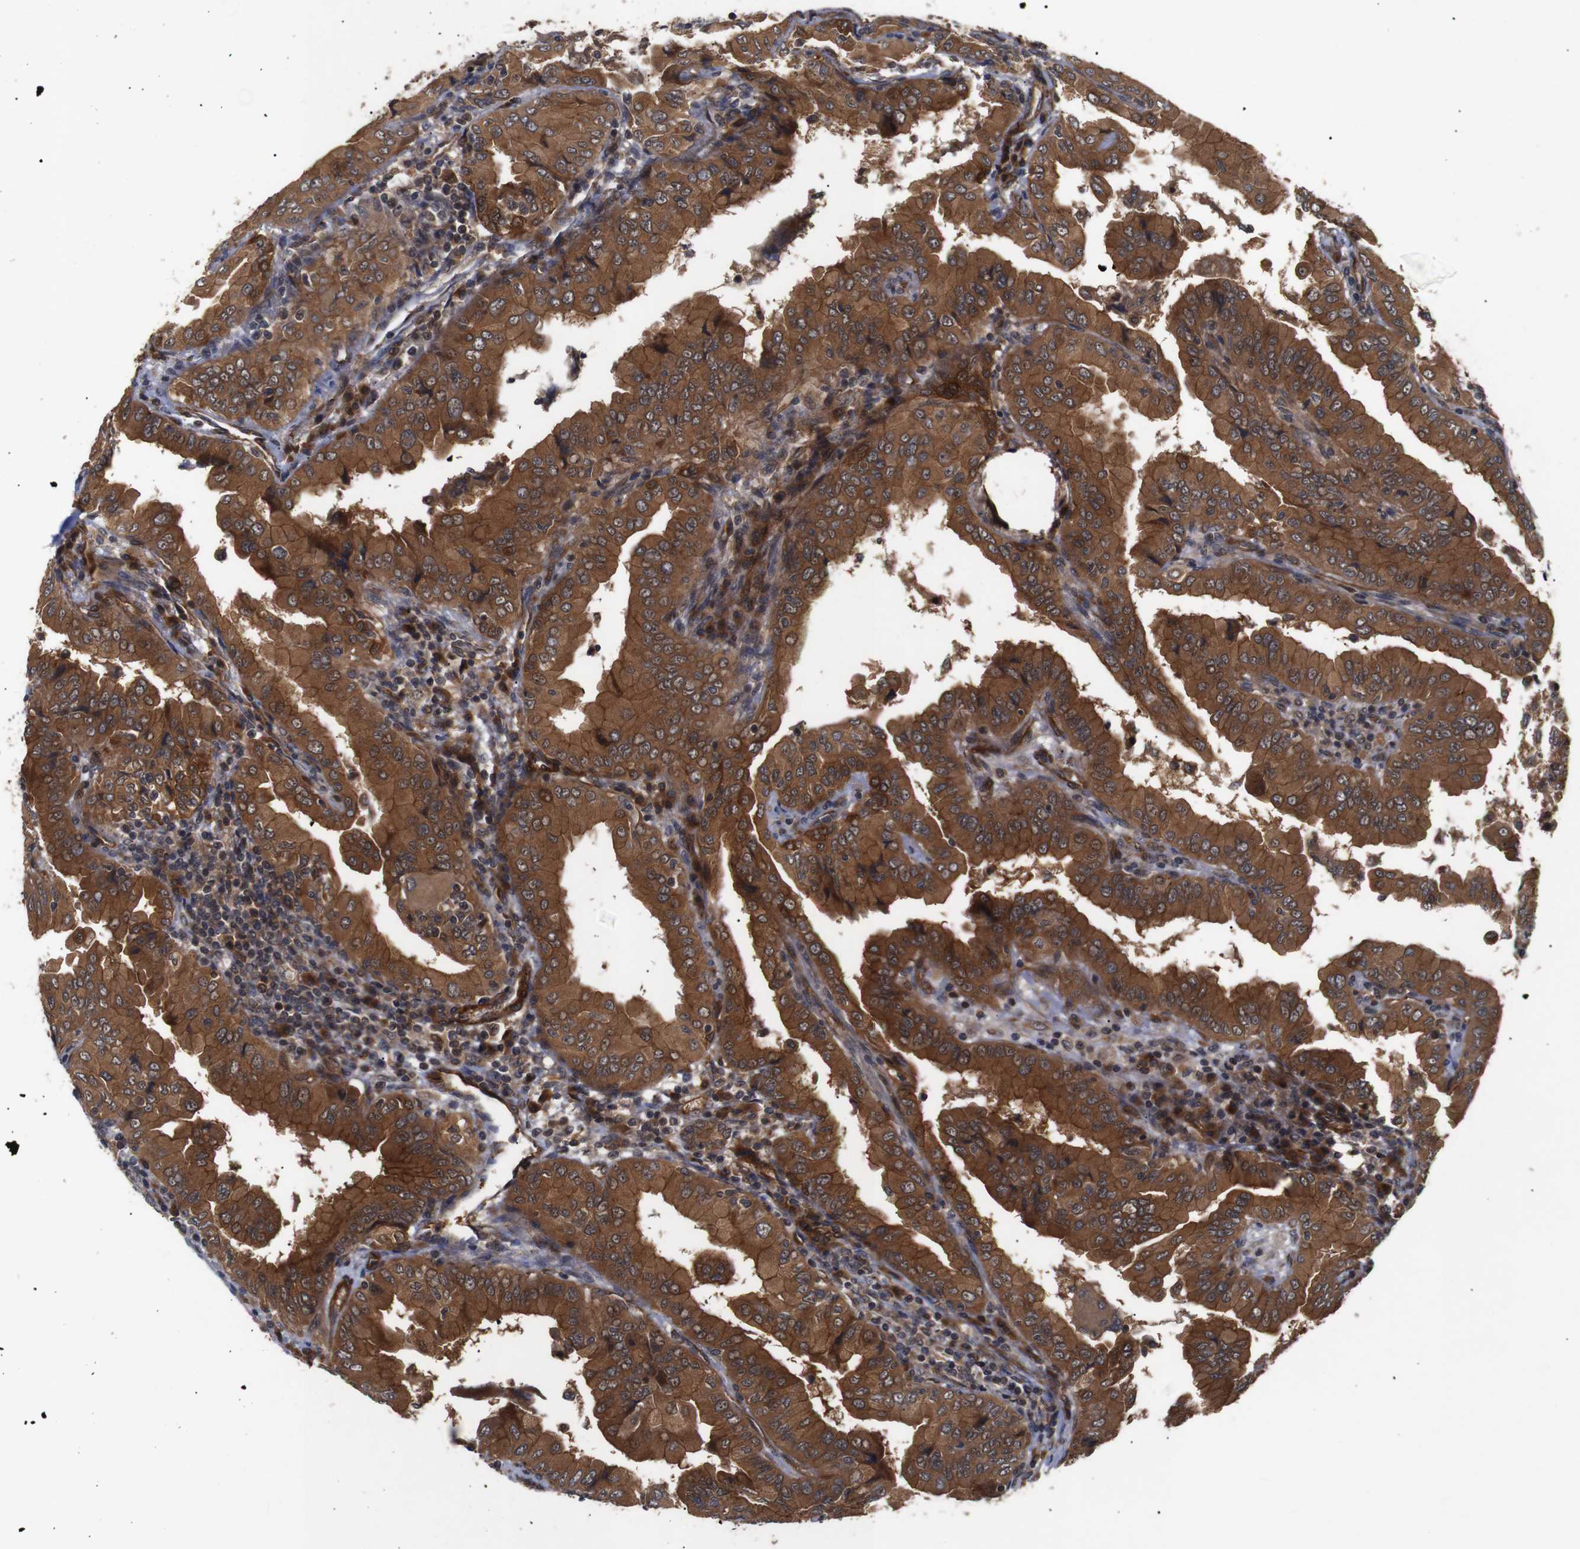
{"staining": {"intensity": "strong", "quantity": ">75%", "location": "cytoplasmic/membranous"}, "tissue": "thyroid cancer", "cell_type": "Tumor cells", "image_type": "cancer", "snomed": [{"axis": "morphology", "description": "Papillary adenocarcinoma, NOS"}, {"axis": "topography", "description": "Thyroid gland"}], "caption": "An immunohistochemistry (IHC) image of tumor tissue is shown. Protein staining in brown labels strong cytoplasmic/membranous positivity in thyroid cancer (papillary adenocarcinoma) within tumor cells.", "gene": "PAWR", "patient": {"sex": "male", "age": 33}}